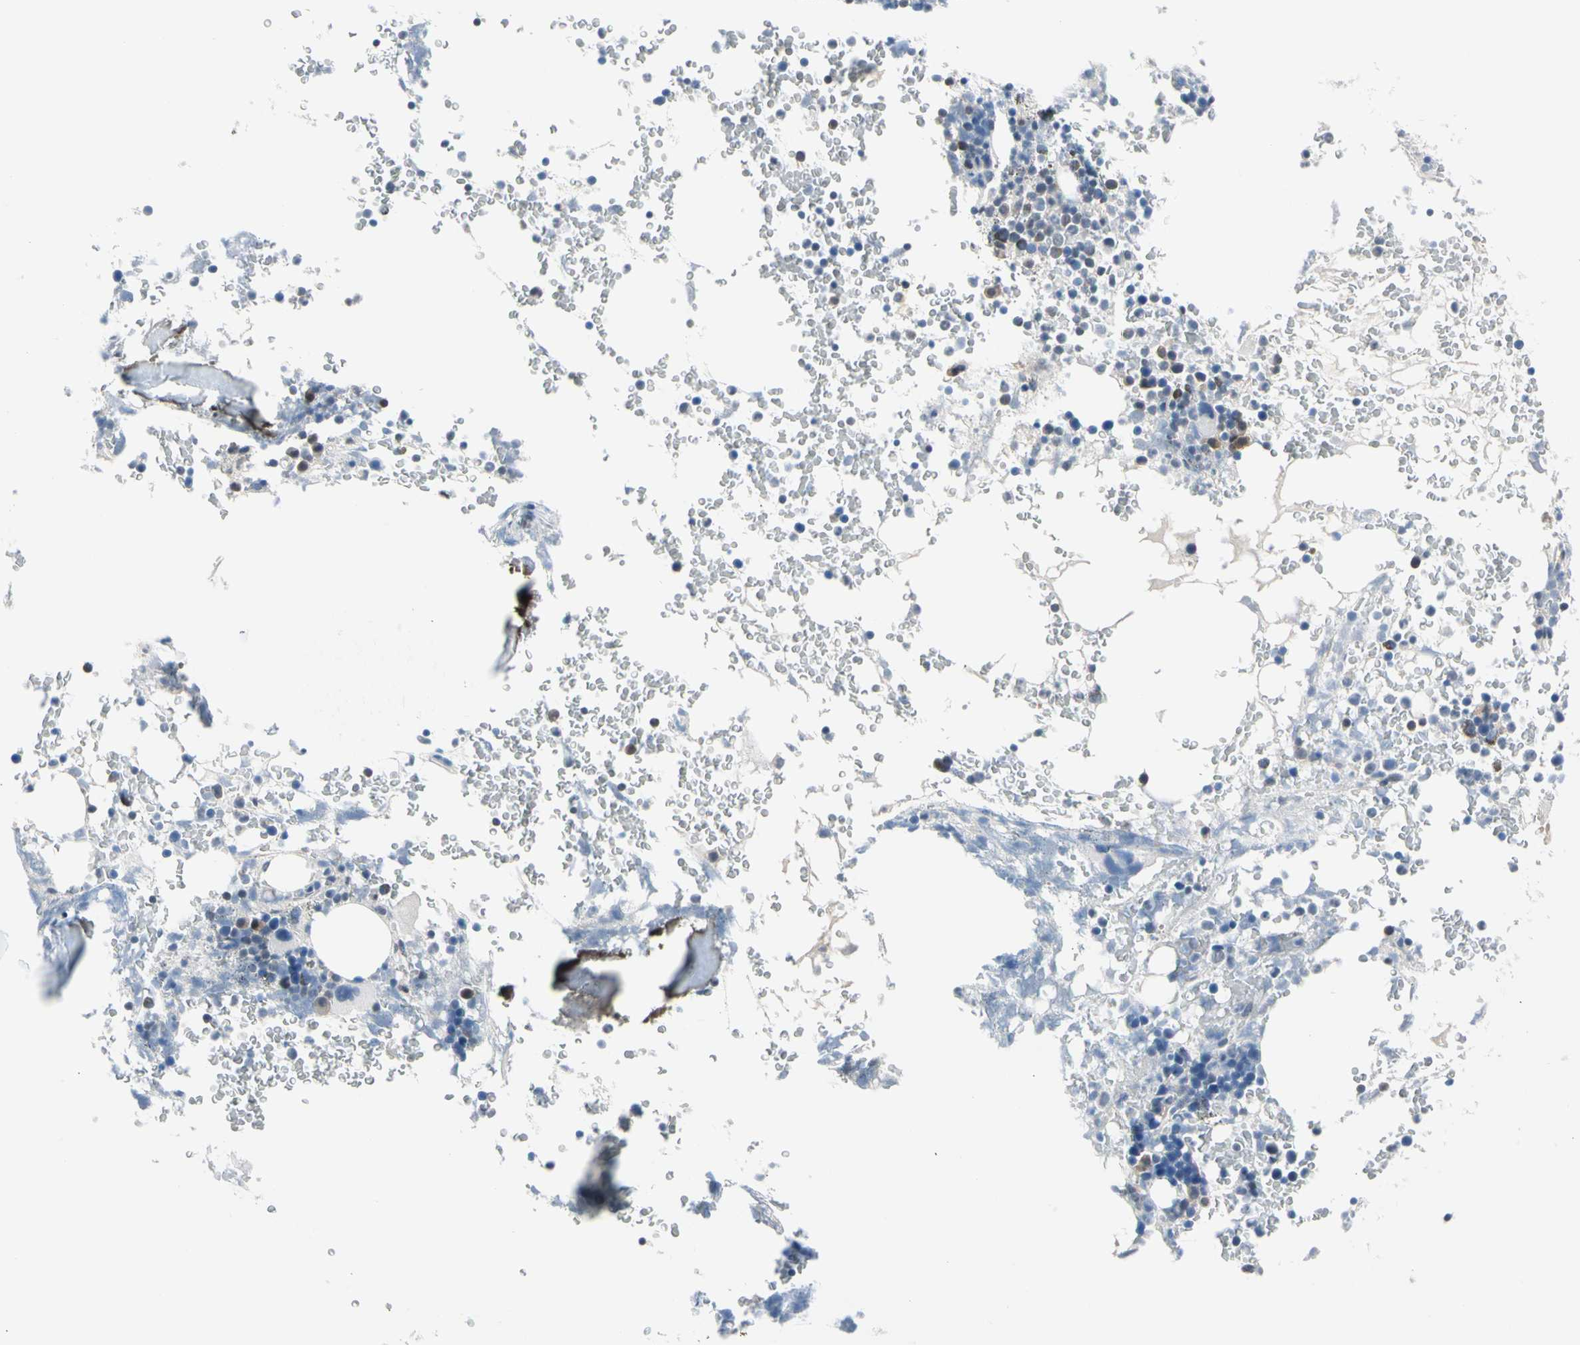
{"staining": {"intensity": "moderate", "quantity": "<25%", "location": "cytoplasmic/membranous"}, "tissue": "bone marrow", "cell_type": "Hematopoietic cells", "image_type": "normal", "snomed": [{"axis": "morphology", "description": "Normal tissue, NOS"}, {"axis": "topography", "description": "Bone marrow"}], "caption": "This photomicrograph shows immunohistochemistry staining of benign bone marrow, with low moderate cytoplasmic/membranous expression in approximately <25% of hematopoietic cells.", "gene": "ENSG00000256646", "patient": {"sex": "female", "age": 66}}